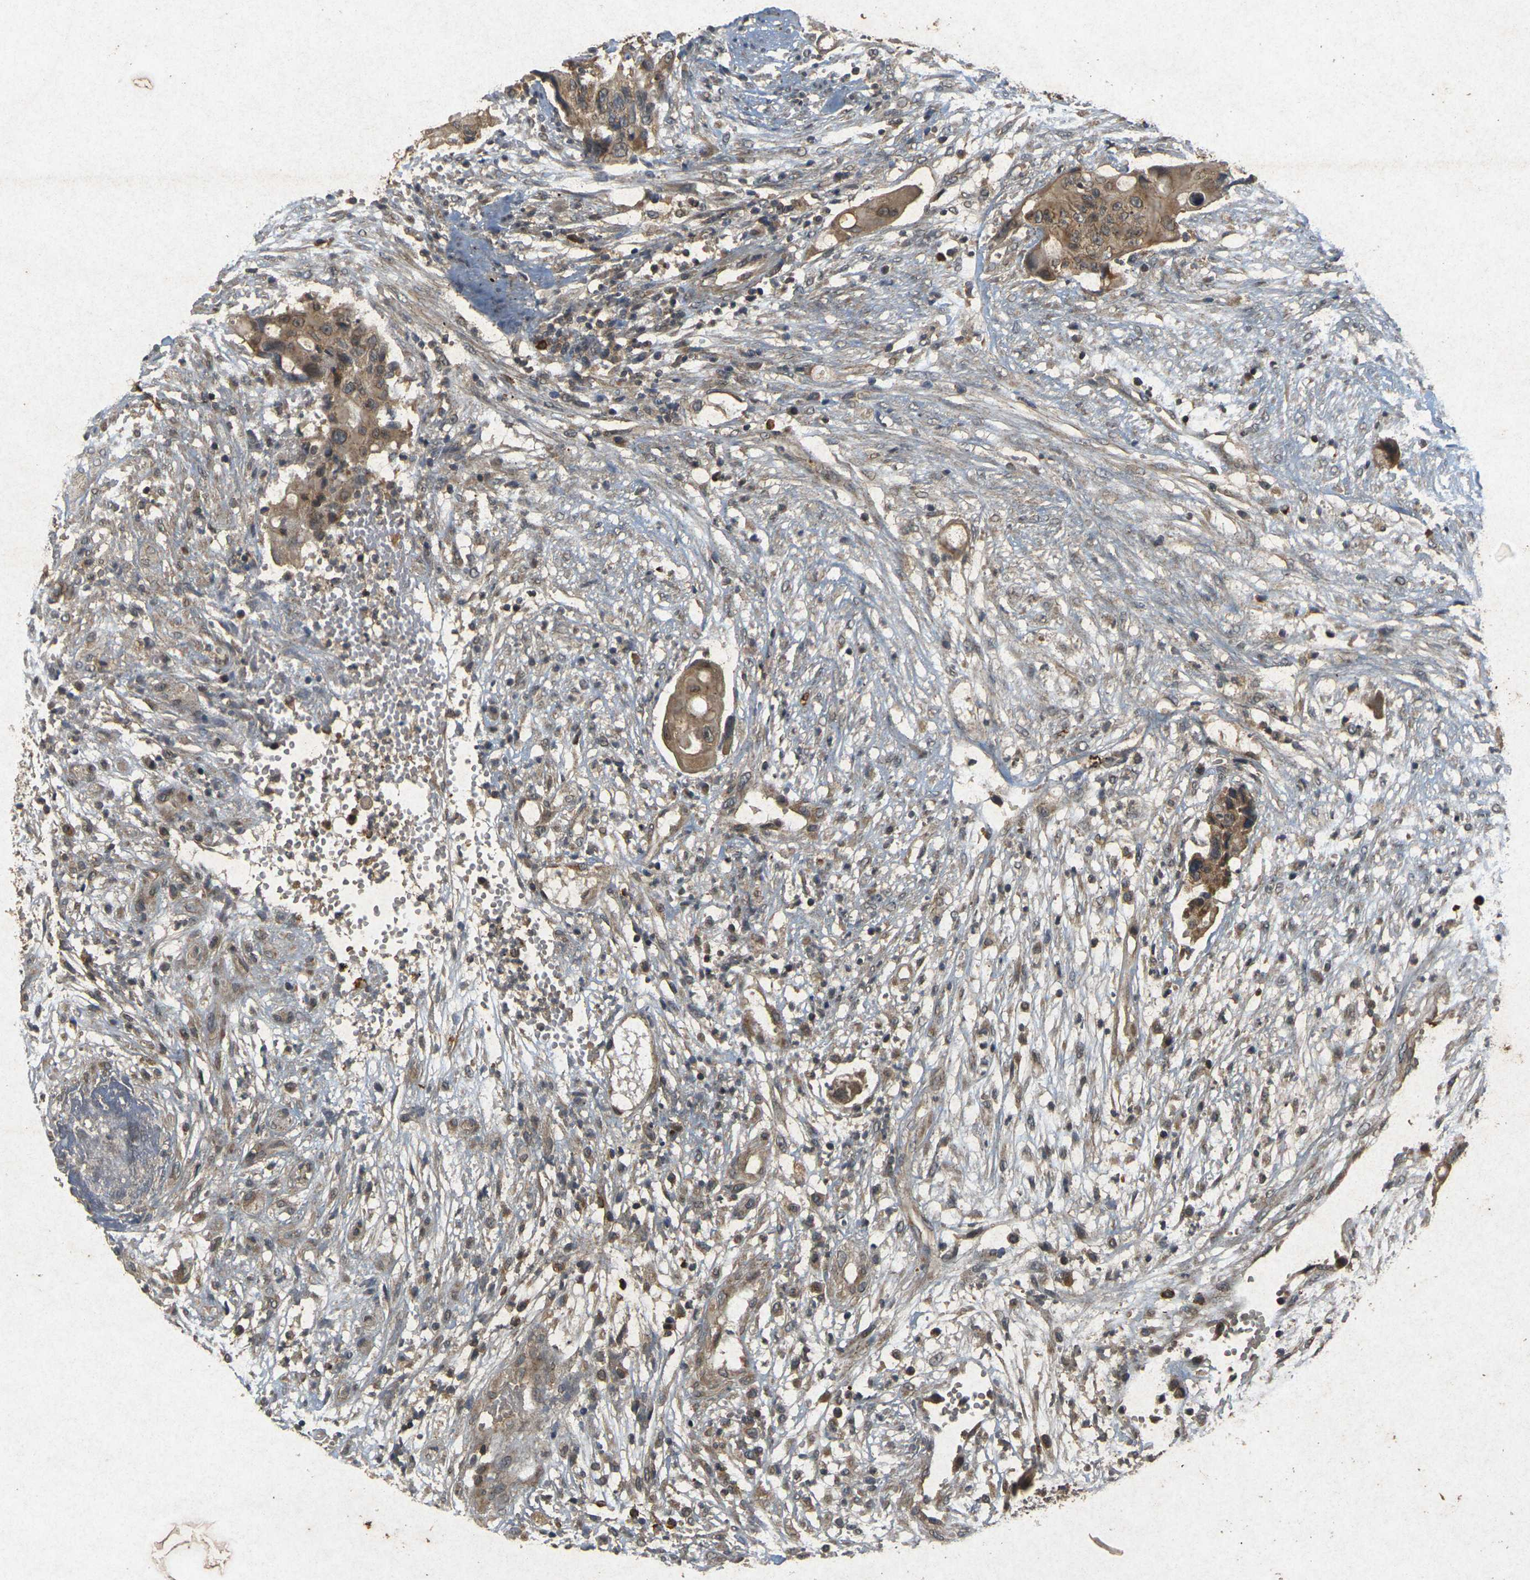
{"staining": {"intensity": "moderate", "quantity": ">75%", "location": "cytoplasmic/membranous"}, "tissue": "colorectal cancer", "cell_type": "Tumor cells", "image_type": "cancer", "snomed": [{"axis": "morphology", "description": "Adenocarcinoma, NOS"}, {"axis": "topography", "description": "Colon"}], "caption": "Immunohistochemistry (IHC) of colorectal cancer (adenocarcinoma) displays medium levels of moderate cytoplasmic/membranous positivity in approximately >75% of tumor cells.", "gene": "ERN1", "patient": {"sex": "female", "age": 57}}